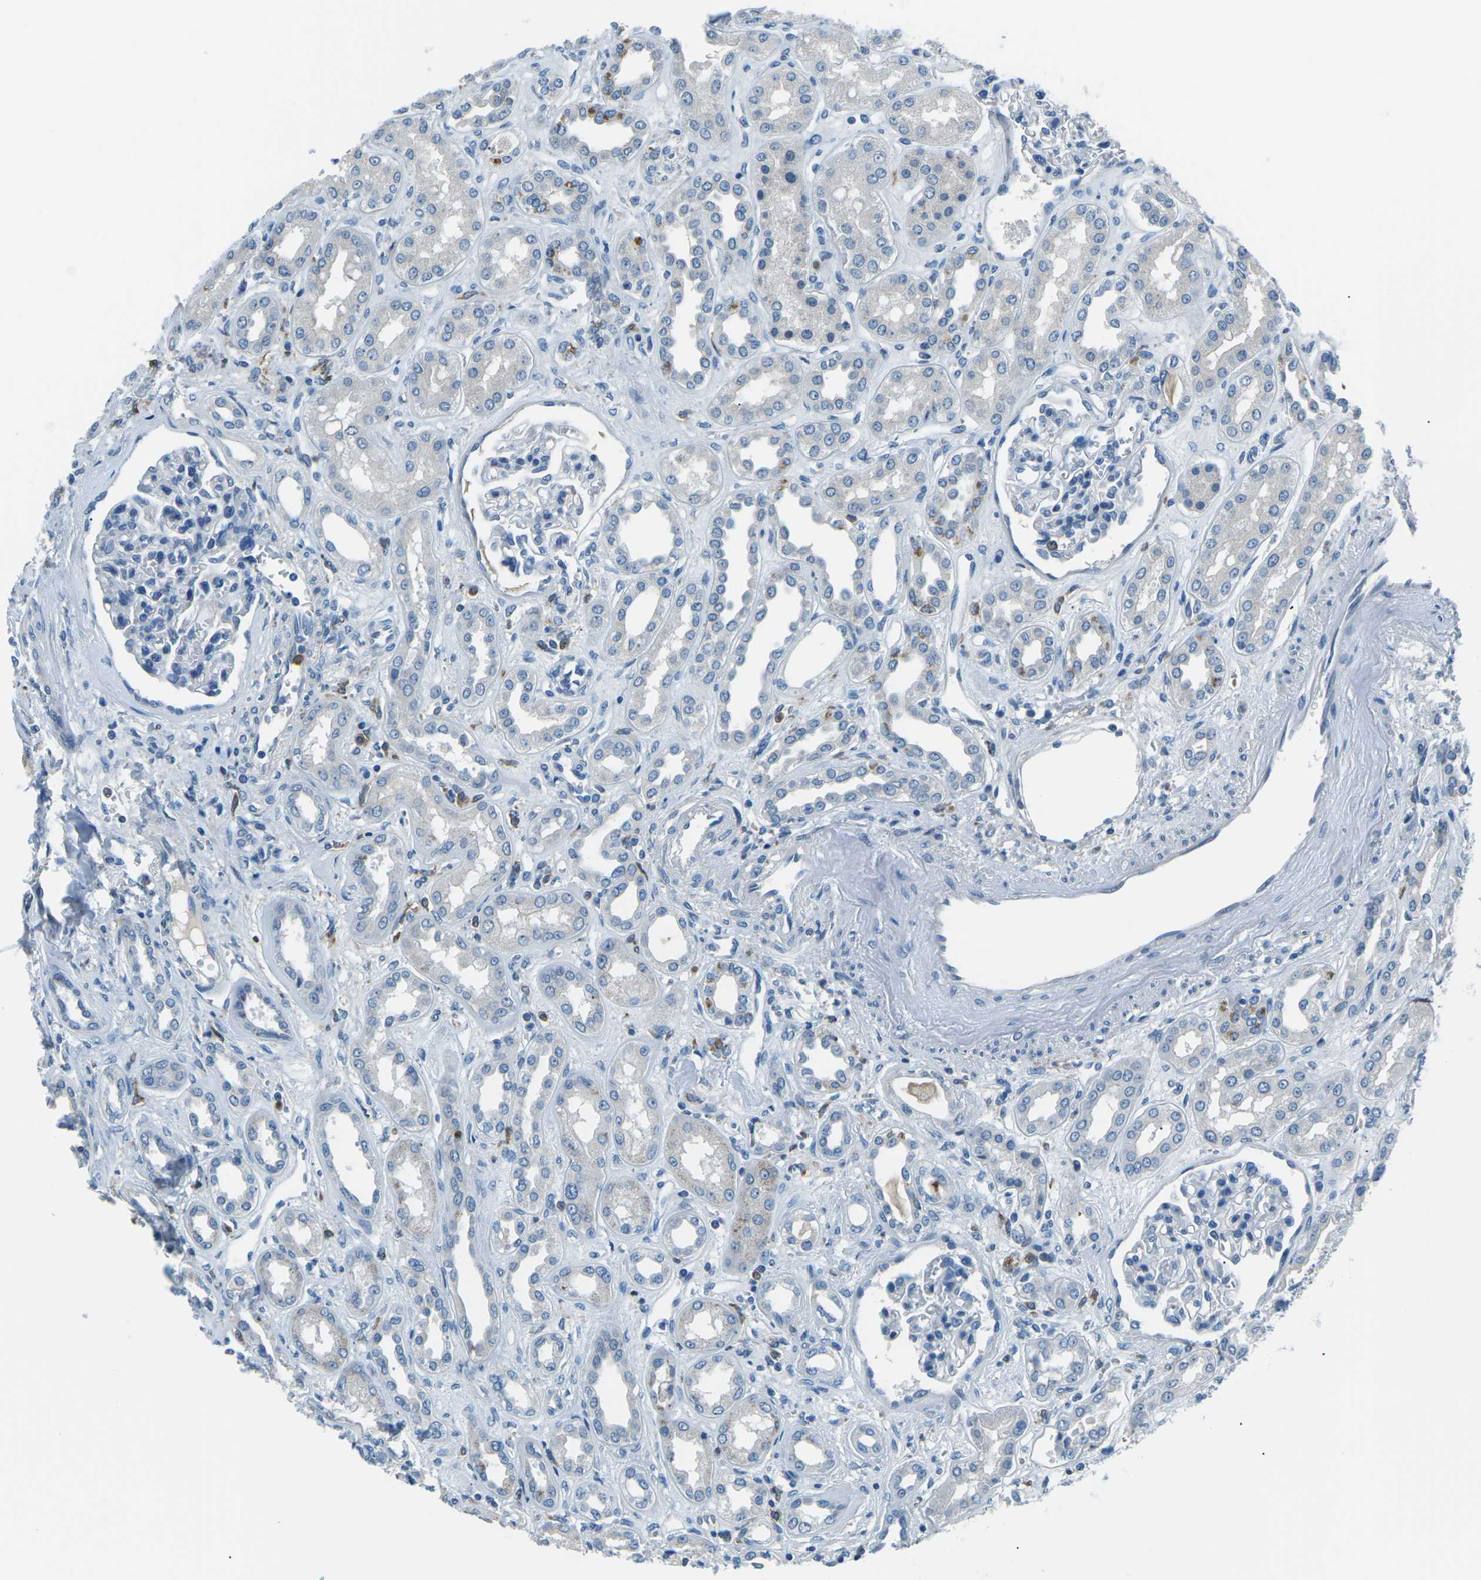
{"staining": {"intensity": "negative", "quantity": "none", "location": "none"}, "tissue": "kidney", "cell_type": "Cells in glomeruli", "image_type": "normal", "snomed": [{"axis": "morphology", "description": "Normal tissue, NOS"}, {"axis": "topography", "description": "Kidney"}], "caption": "A high-resolution image shows immunohistochemistry staining of normal kidney, which shows no significant expression in cells in glomeruli.", "gene": "CD1D", "patient": {"sex": "male", "age": 59}}